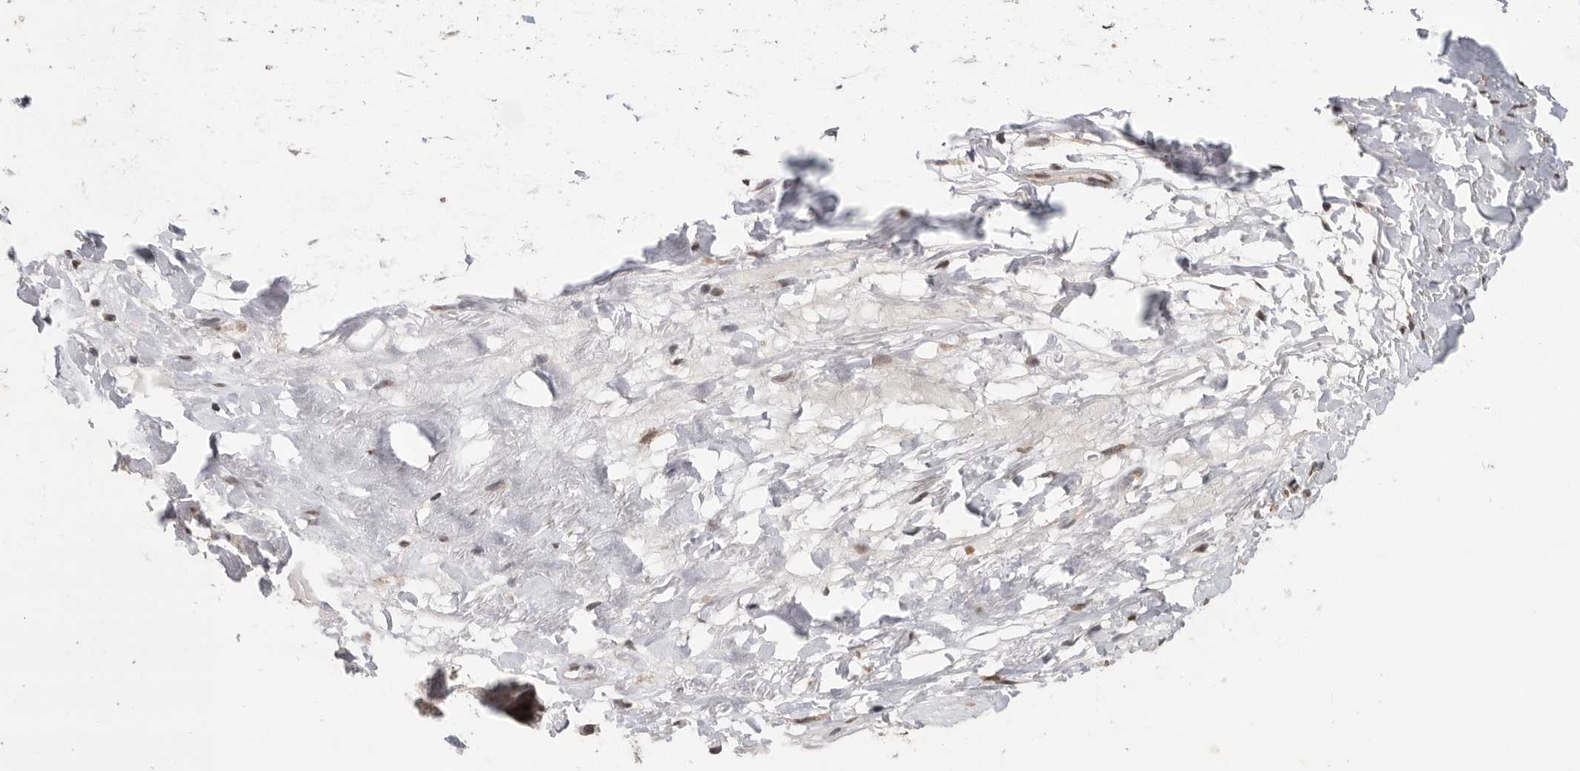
{"staining": {"intensity": "strong", "quantity": ">75%", "location": "nuclear"}, "tissue": "adipose tissue", "cell_type": "Adipocytes", "image_type": "normal", "snomed": [{"axis": "morphology", "description": "Normal tissue, NOS"}, {"axis": "topography", "description": "Cartilage tissue"}], "caption": "Adipose tissue stained for a protein (brown) exhibits strong nuclear positive expression in about >75% of adipocytes.", "gene": "PPP1R10", "patient": {"sex": "female", "age": 63}}